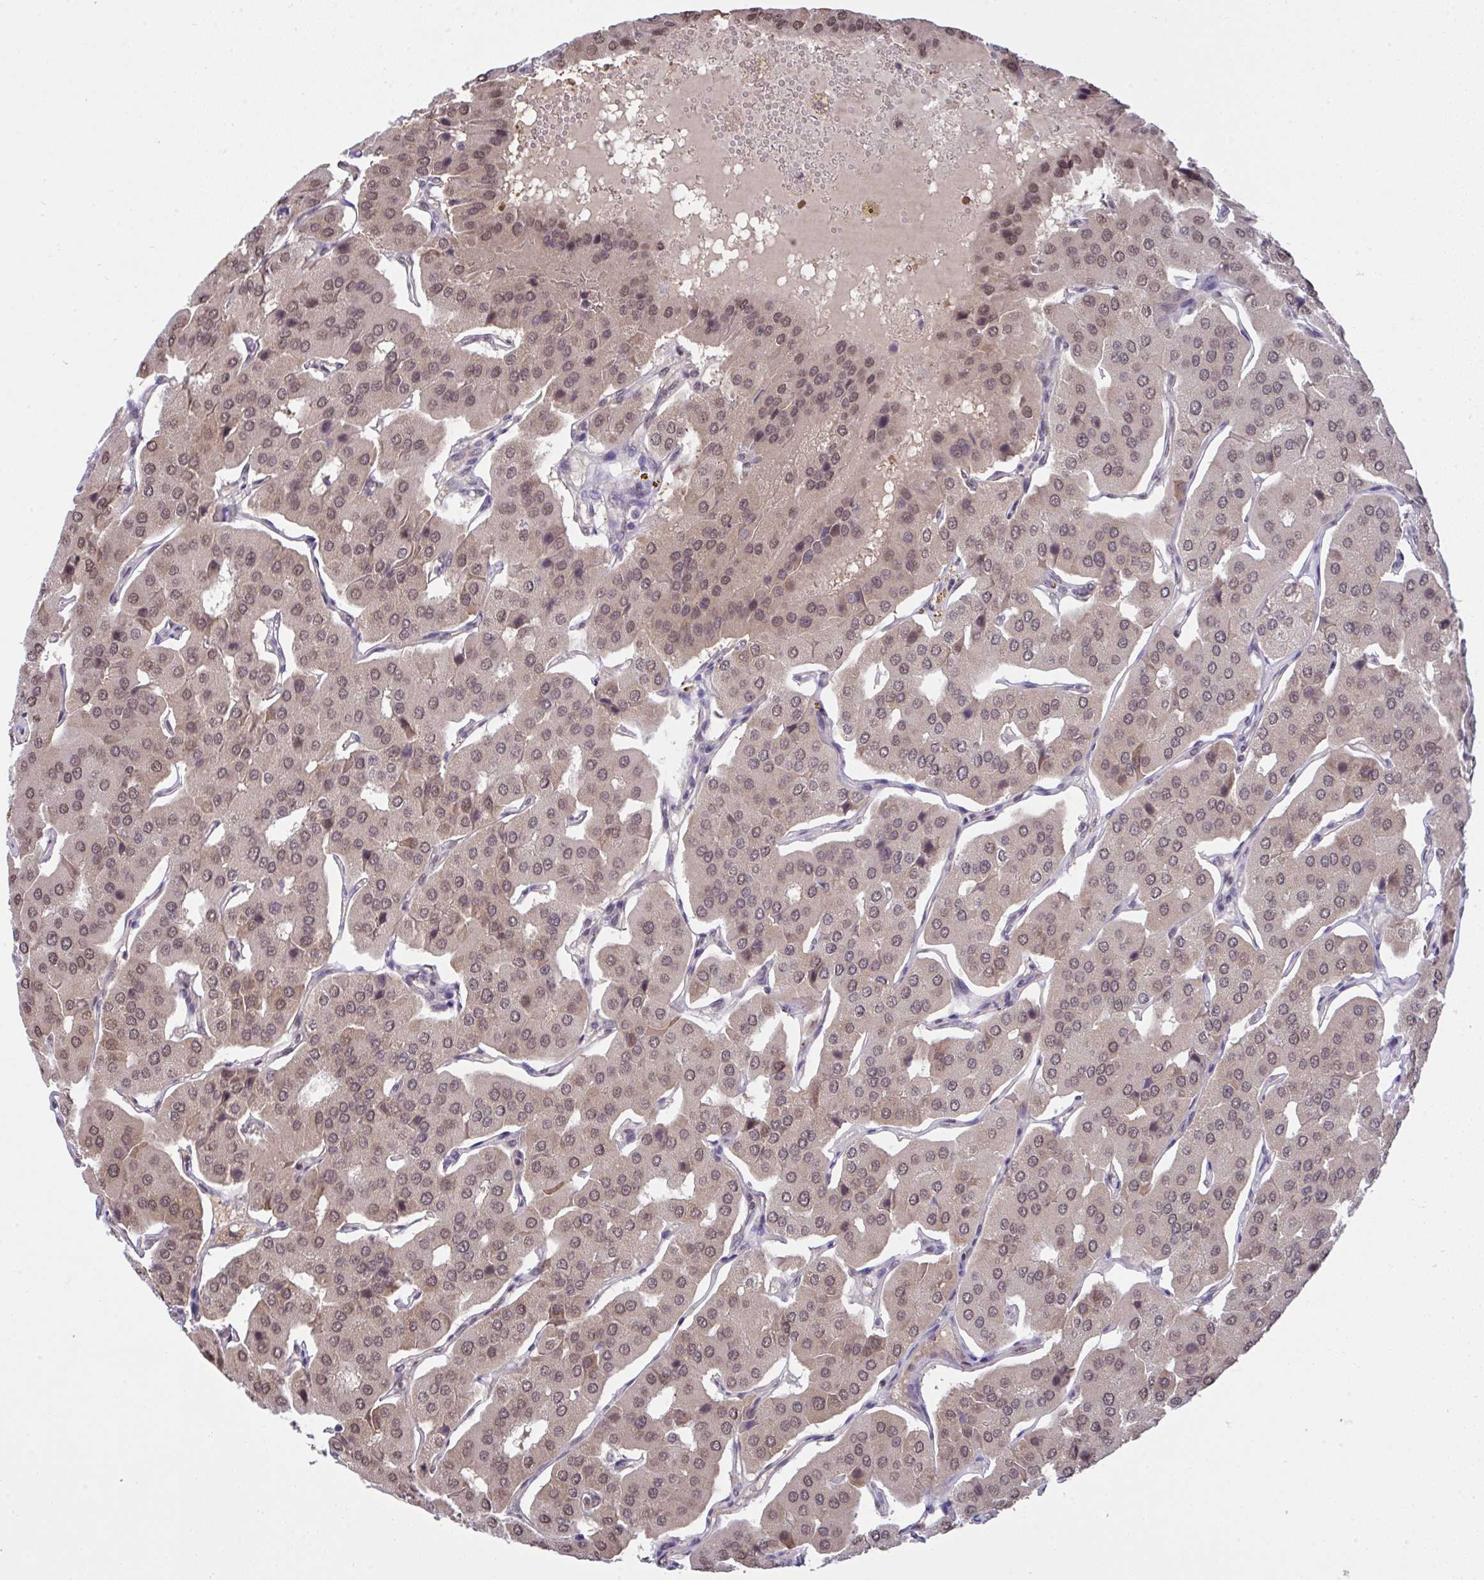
{"staining": {"intensity": "moderate", "quantity": "25%-75%", "location": "nuclear"}, "tissue": "parathyroid gland", "cell_type": "Glandular cells", "image_type": "normal", "snomed": [{"axis": "morphology", "description": "Normal tissue, NOS"}, {"axis": "morphology", "description": "Adenoma, NOS"}, {"axis": "topography", "description": "Parathyroid gland"}], "caption": "Parathyroid gland stained with immunohistochemistry reveals moderate nuclear positivity in about 25%-75% of glandular cells. (IHC, brightfield microscopy, high magnification).", "gene": "C9orf64", "patient": {"sex": "female", "age": 86}}